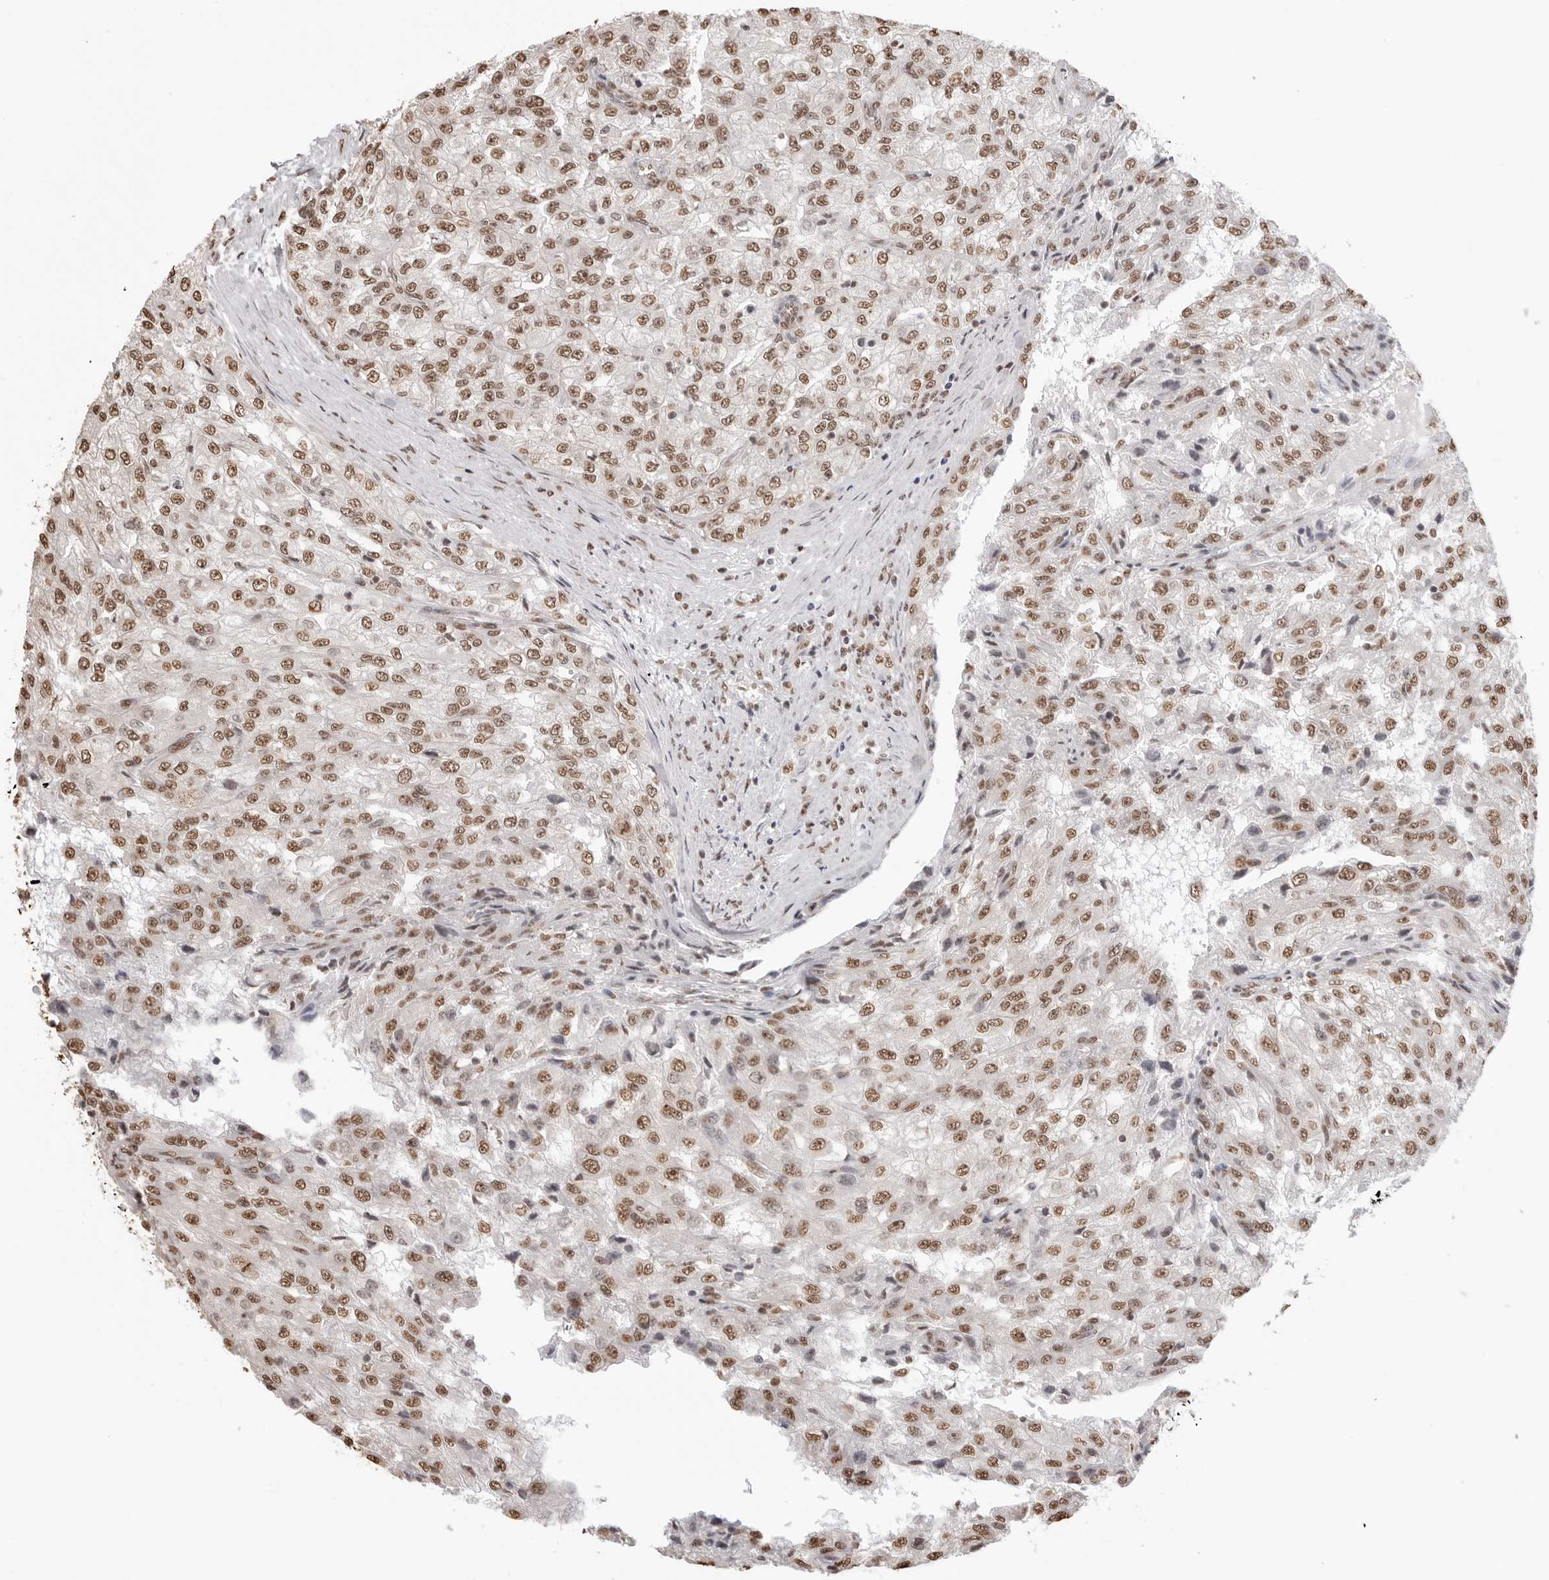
{"staining": {"intensity": "moderate", "quantity": ">75%", "location": "nuclear"}, "tissue": "renal cancer", "cell_type": "Tumor cells", "image_type": "cancer", "snomed": [{"axis": "morphology", "description": "Adenocarcinoma, NOS"}, {"axis": "topography", "description": "Kidney"}], "caption": "Immunohistochemical staining of human renal adenocarcinoma exhibits medium levels of moderate nuclear positivity in about >75% of tumor cells.", "gene": "OLIG3", "patient": {"sex": "female", "age": 54}}